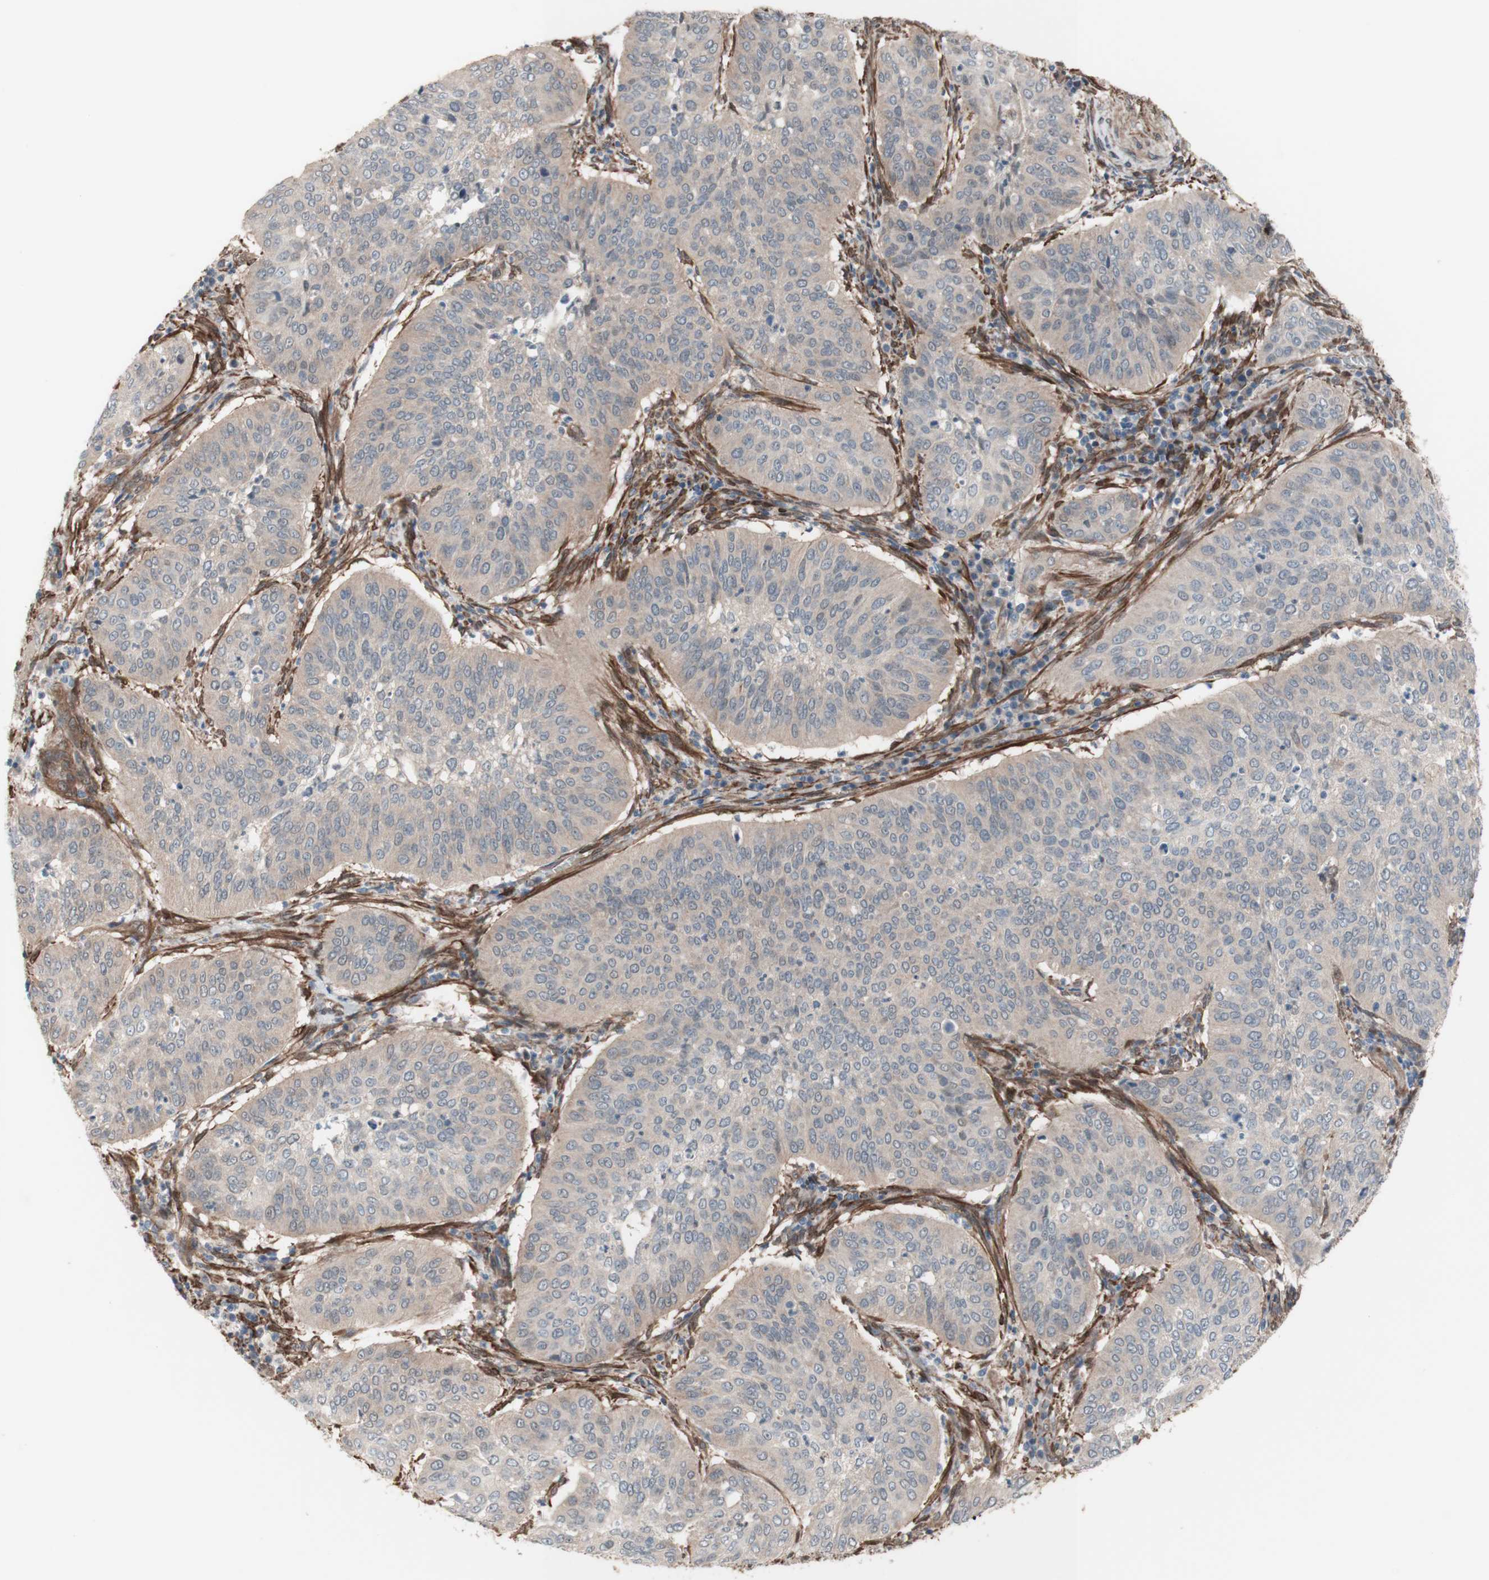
{"staining": {"intensity": "weak", "quantity": ">75%", "location": "cytoplasmic/membranous"}, "tissue": "cervical cancer", "cell_type": "Tumor cells", "image_type": "cancer", "snomed": [{"axis": "morphology", "description": "Normal tissue, NOS"}, {"axis": "morphology", "description": "Squamous cell carcinoma, NOS"}, {"axis": "topography", "description": "Cervix"}], "caption": "Tumor cells demonstrate weak cytoplasmic/membranous positivity in about >75% of cells in squamous cell carcinoma (cervical). Ihc stains the protein of interest in brown and the nuclei are stained blue.", "gene": "CNN3", "patient": {"sex": "female", "age": 39}}